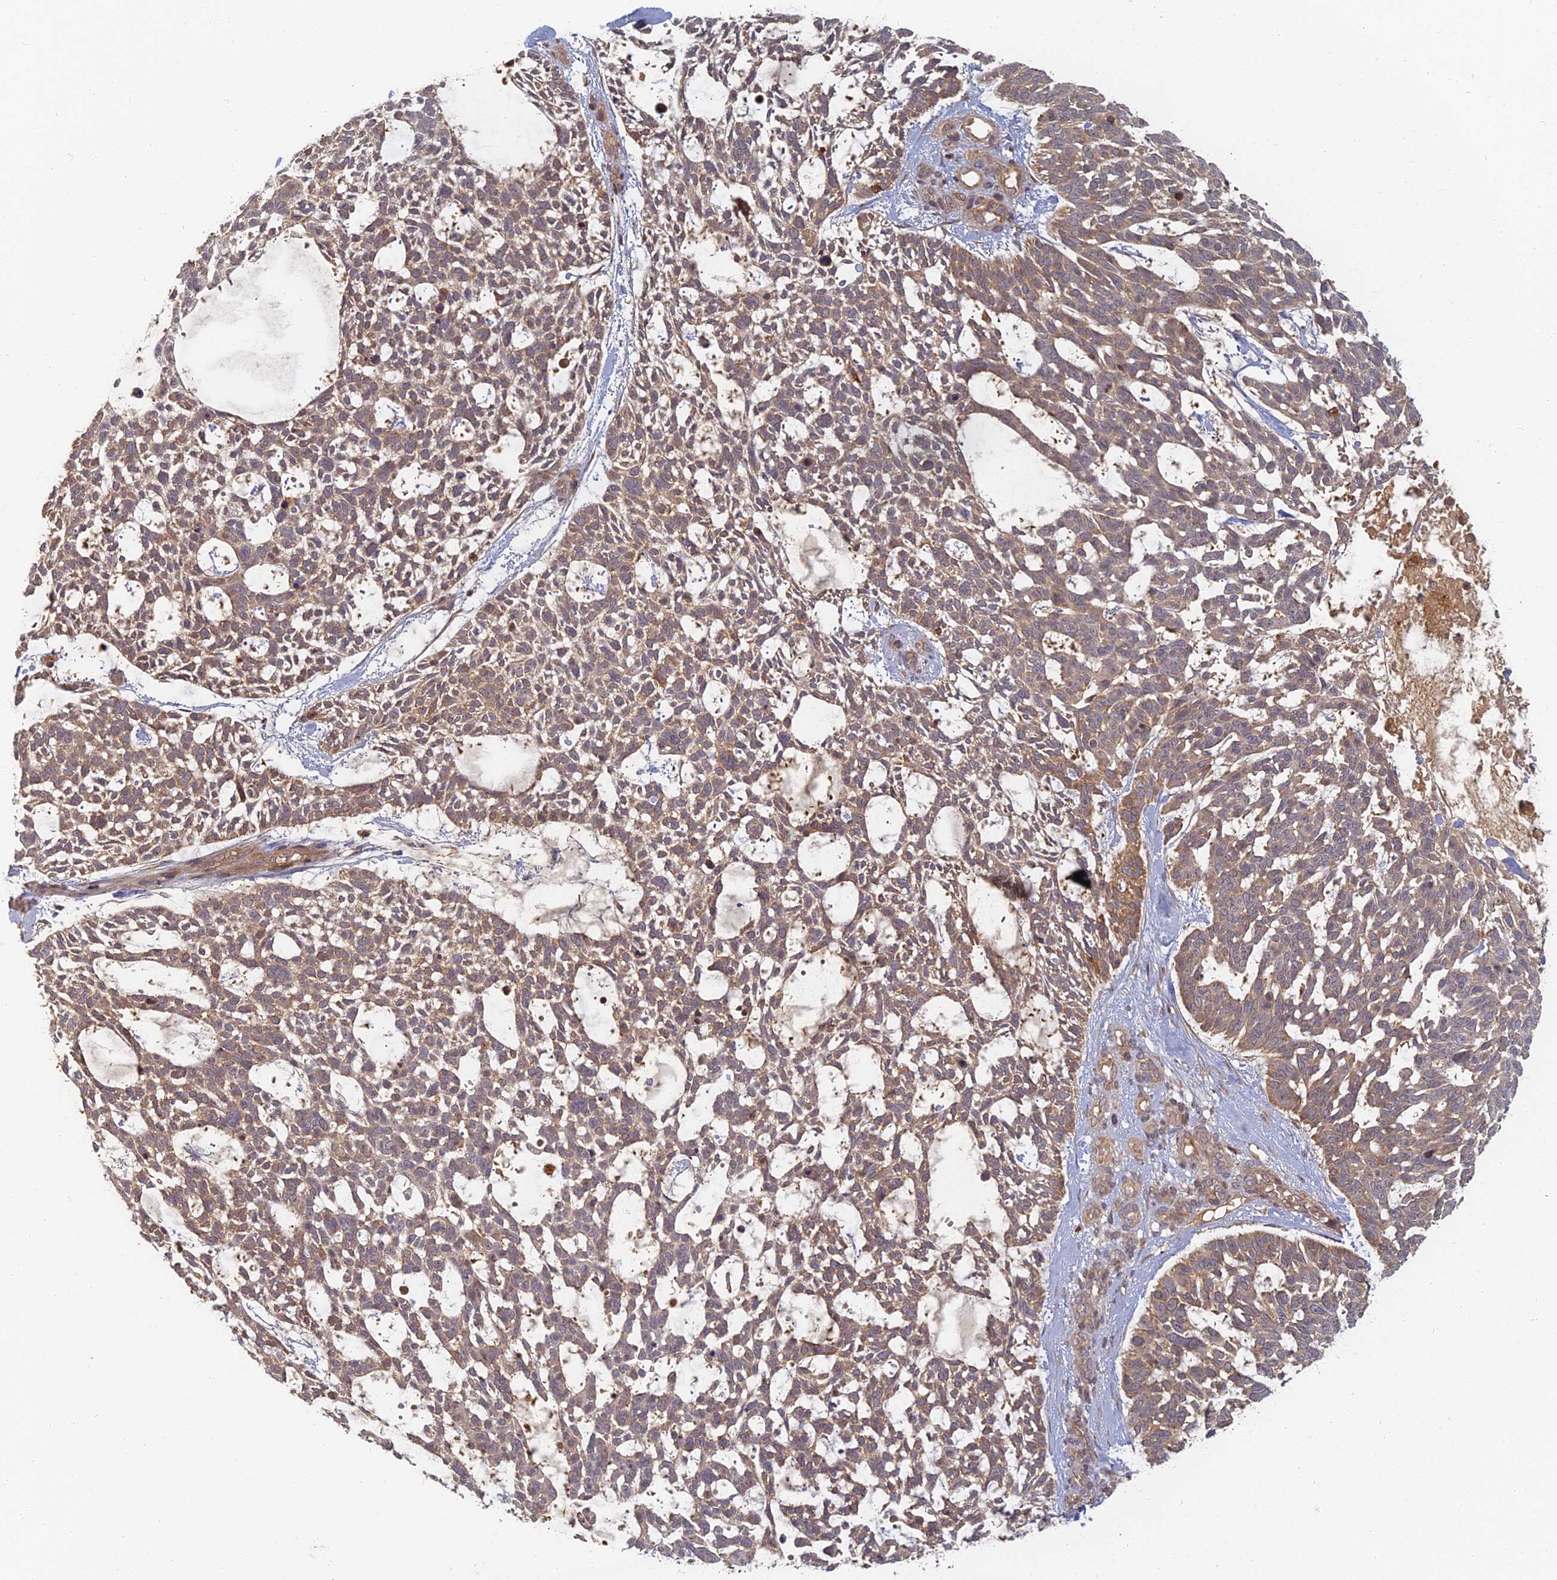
{"staining": {"intensity": "weak", "quantity": ">75%", "location": "cytoplasmic/membranous"}, "tissue": "skin cancer", "cell_type": "Tumor cells", "image_type": "cancer", "snomed": [{"axis": "morphology", "description": "Basal cell carcinoma"}, {"axis": "topography", "description": "Skin"}], "caption": "Basal cell carcinoma (skin) tissue shows weak cytoplasmic/membranous staining in about >75% of tumor cells", "gene": "INO80D", "patient": {"sex": "male", "age": 88}}